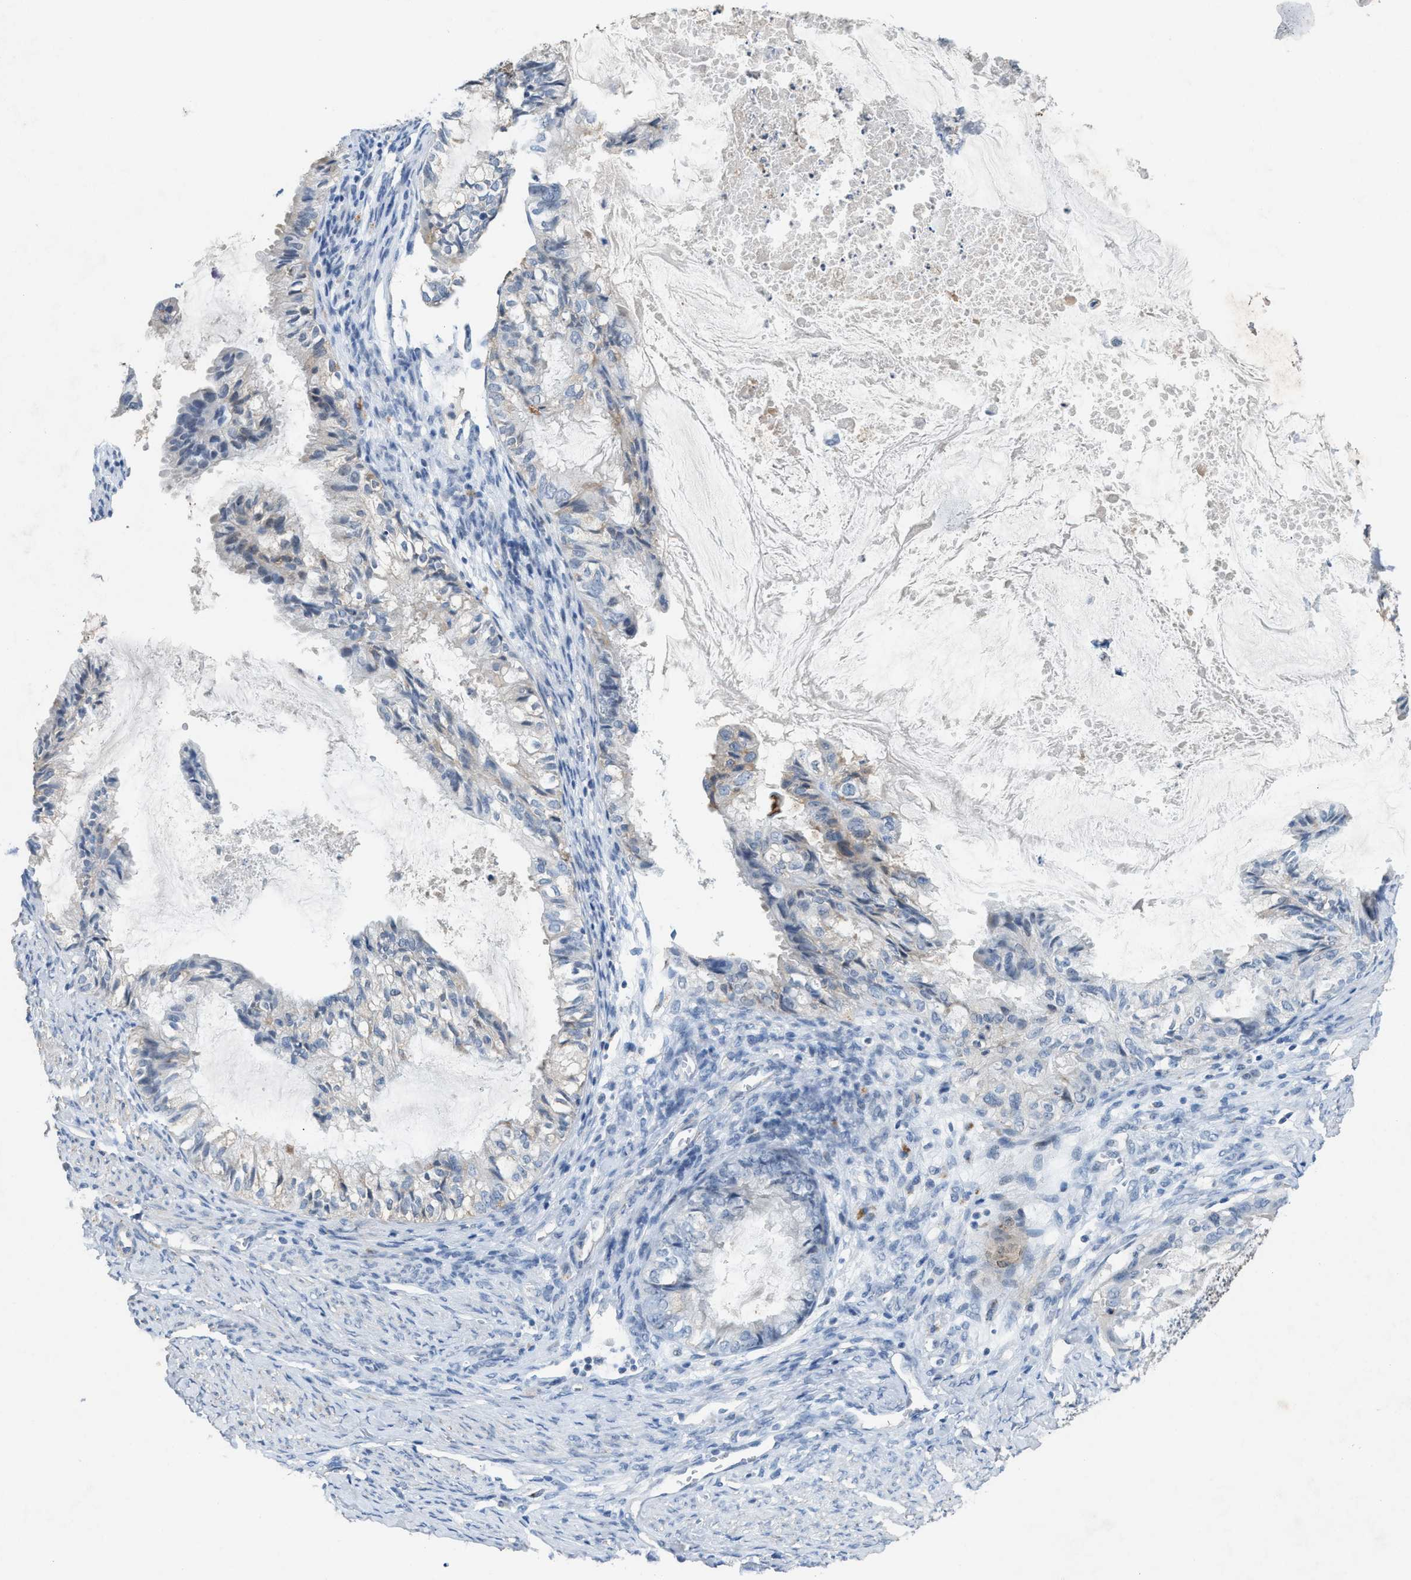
{"staining": {"intensity": "negative", "quantity": "none", "location": "none"}, "tissue": "cervical cancer", "cell_type": "Tumor cells", "image_type": "cancer", "snomed": [{"axis": "morphology", "description": "Normal tissue, NOS"}, {"axis": "morphology", "description": "Adenocarcinoma, NOS"}, {"axis": "topography", "description": "Cervix"}, {"axis": "topography", "description": "Endometrium"}], "caption": "Immunohistochemistry (IHC) photomicrograph of human cervical cancer stained for a protein (brown), which shows no staining in tumor cells.", "gene": "SLC5A5", "patient": {"sex": "female", "age": 86}}